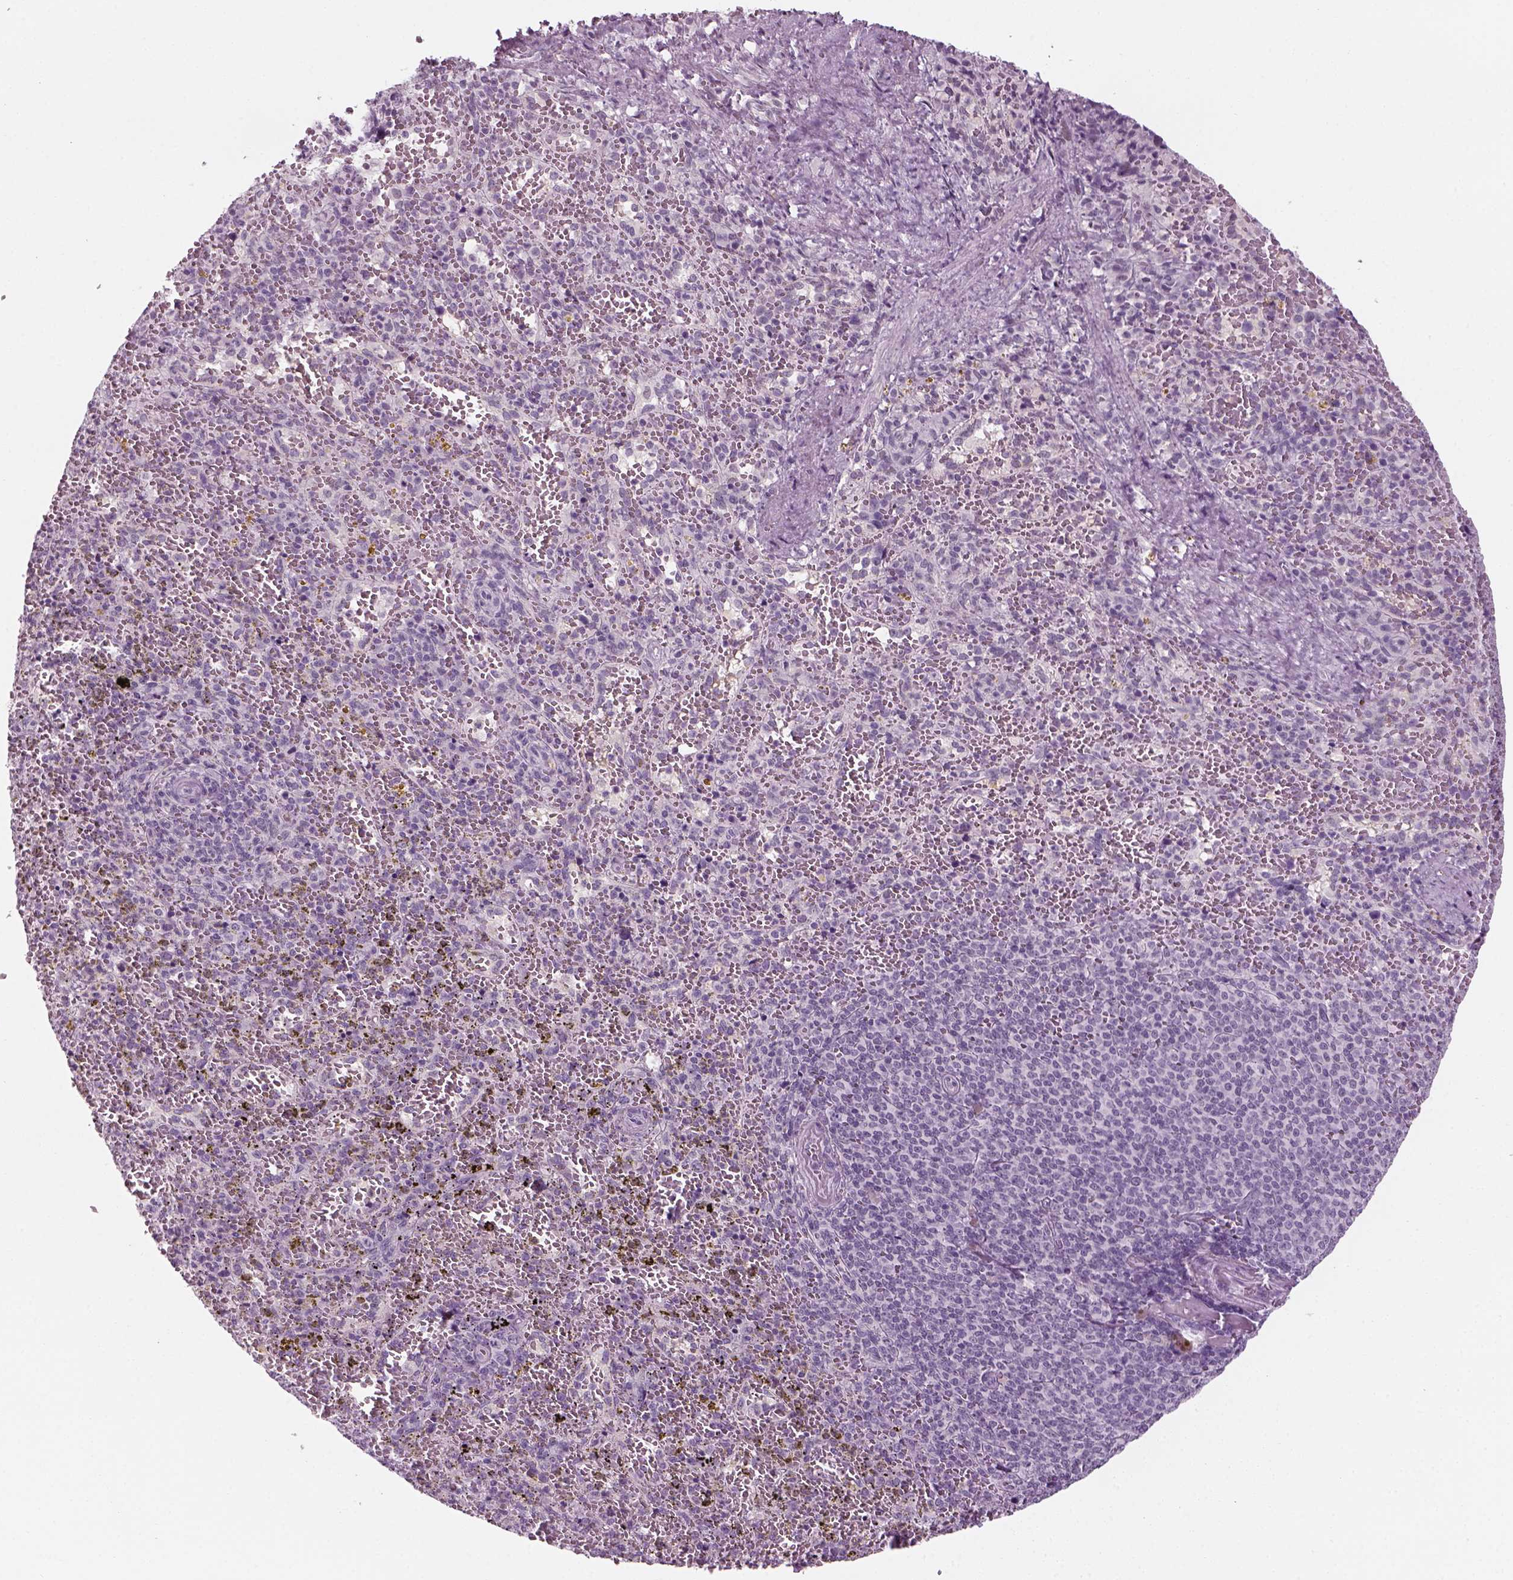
{"staining": {"intensity": "negative", "quantity": "none", "location": "none"}, "tissue": "spleen", "cell_type": "Cells in red pulp", "image_type": "normal", "snomed": [{"axis": "morphology", "description": "Normal tissue, NOS"}, {"axis": "topography", "description": "Spleen"}], "caption": "Protein analysis of benign spleen reveals no significant staining in cells in red pulp.", "gene": "KRT75", "patient": {"sex": "female", "age": 50}}